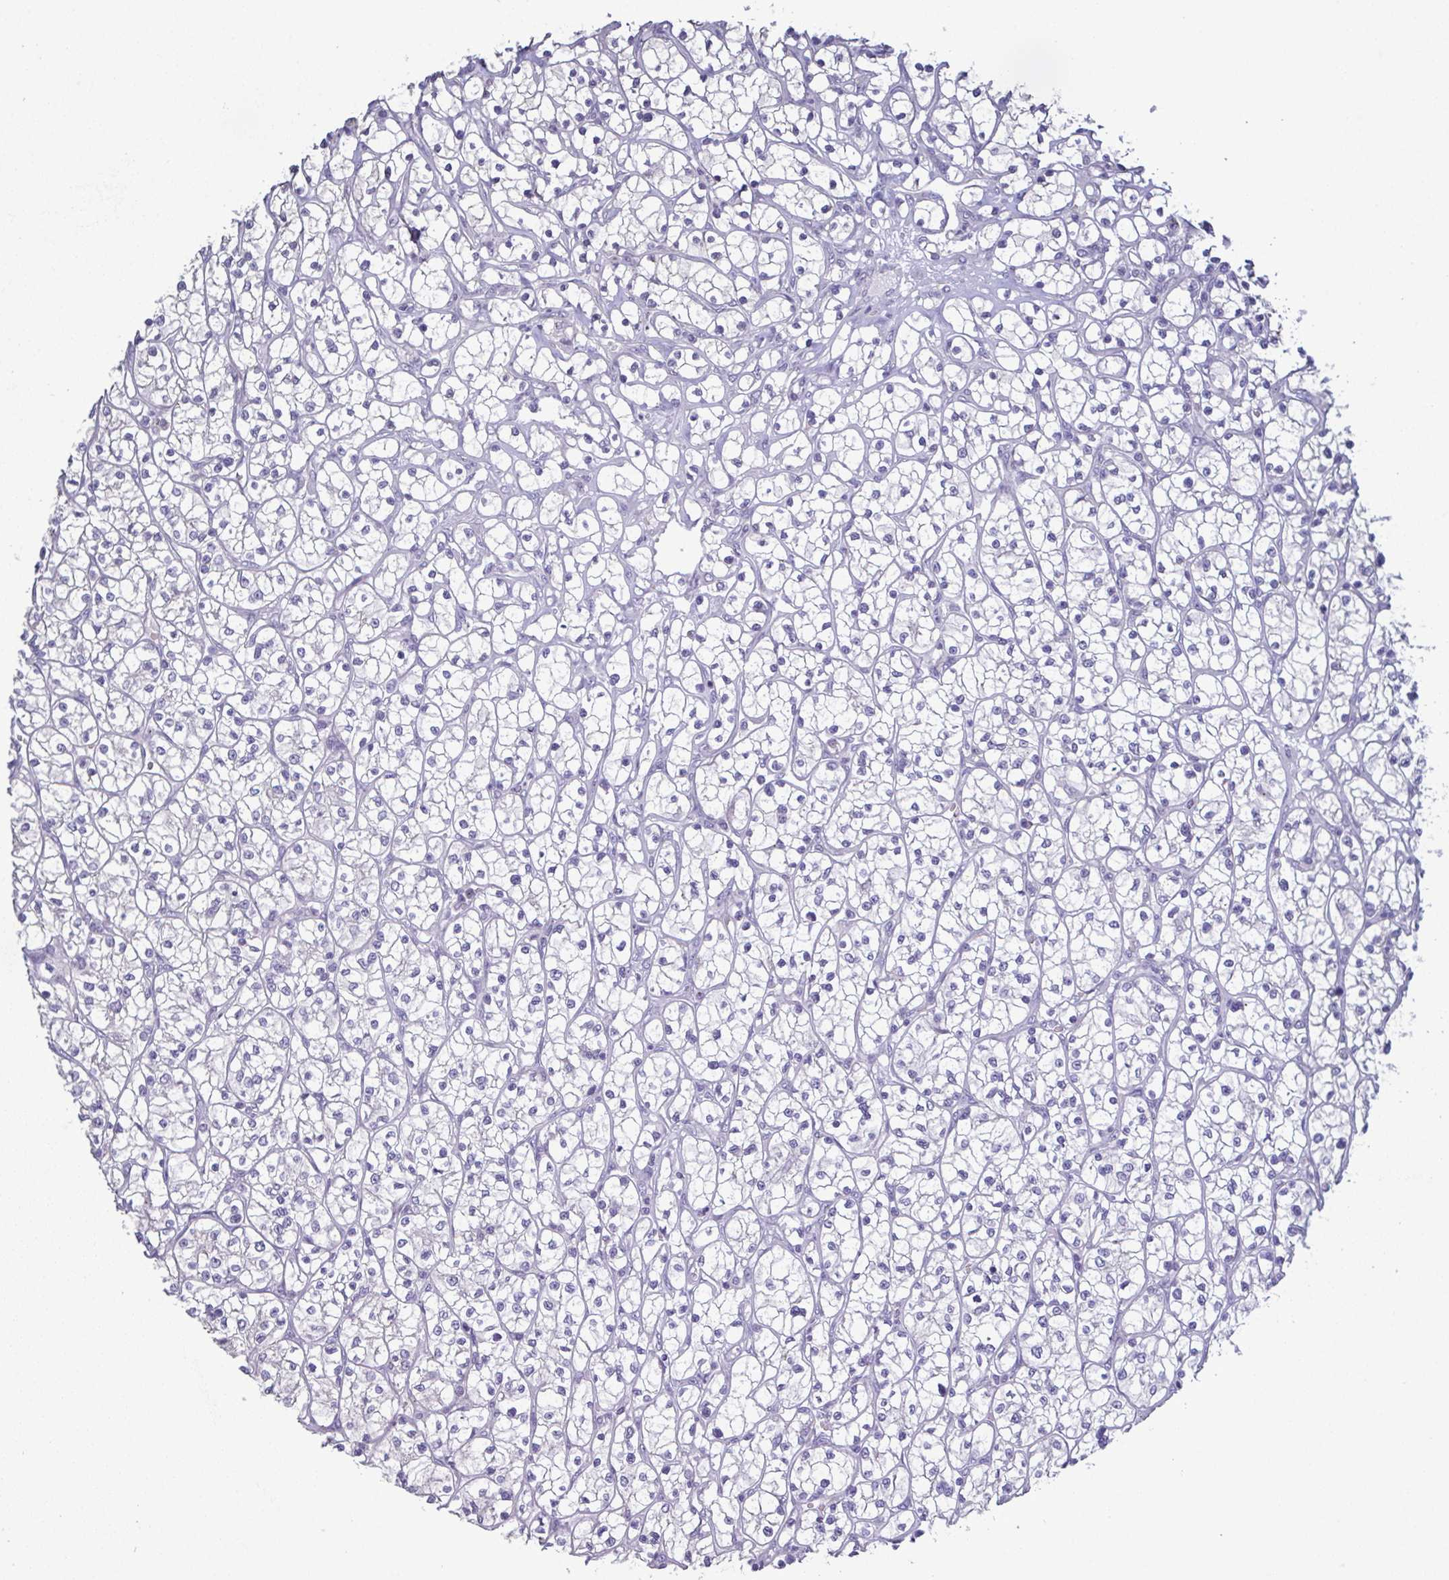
{"staining": {"intensity": "negative", "quantity": "none", "location": "none"}, "tissue": "renal cancer", "cell_type": "Tumor cells", "image_type": "cancer", "snomed": [{"axis": "morphology", "description": "Adenocarcinoma, NOS"}, {"axis": "topography", "description": "Kidney"}], "caption": "High power microscopy micrograph of an IHC image of renal cancer, revealing no significant expression in tumor cells.", "gene": "GLDC", "patient": {"sex": "female", "age": 64}}